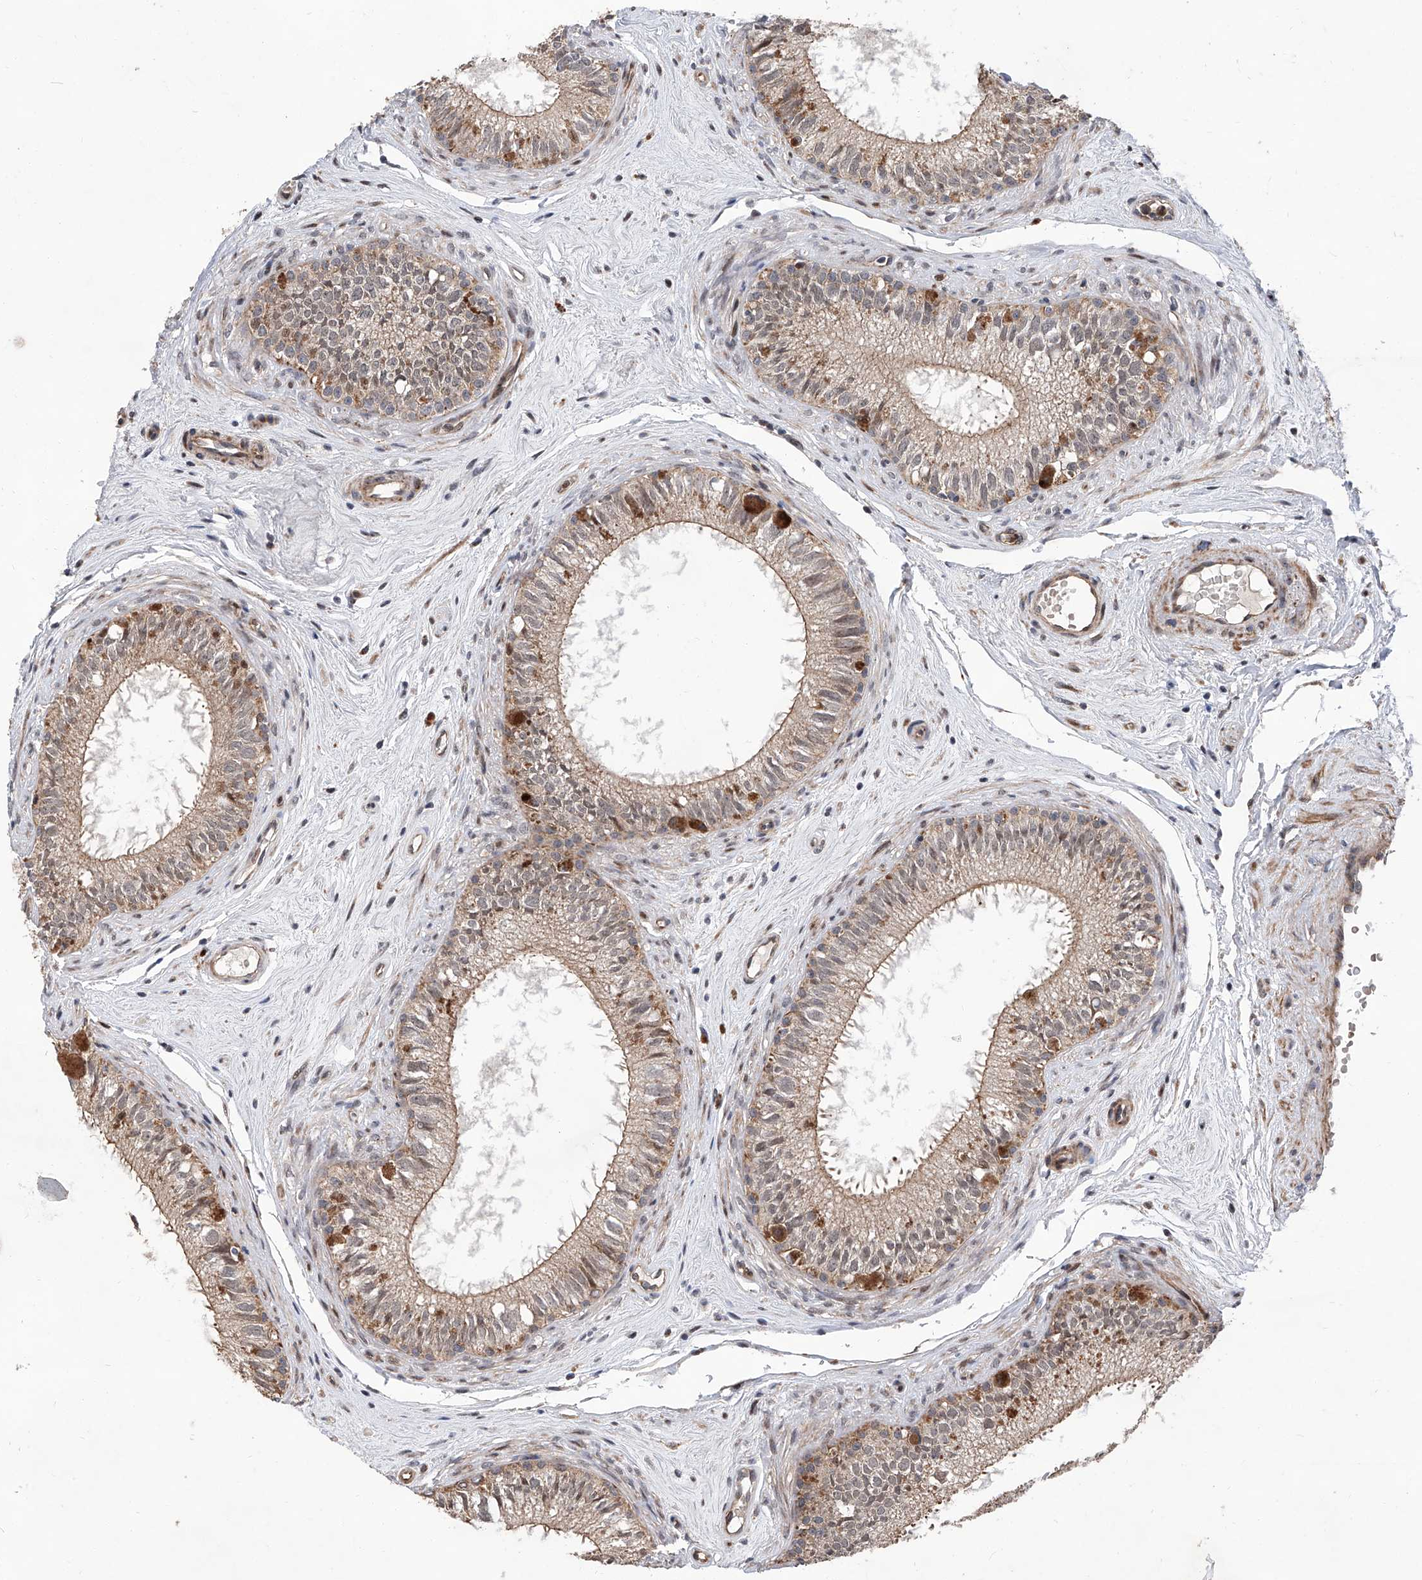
{"staining": {"intensity": "strong", "quantity": "25%-75%", "location": "cytoplasmic/membranous,nuclear"}, "tissue": "epididymis", "cell_type": "Glandular cells", "image_type": "normal", "snomed": [{"axis": "morphology", "description": "Normal tissue, NOS"}, {"axis": "topography", "description": "Epididymis"}], "caption": "A photomicrograph showing strong cytoplasmic/membranous,nuclear expression in approximately 25%-75% of glandular cells in normal epididymis, as visualized by brown immunohistochemical staining.", "gene": "FARP2", "patient": {"sex": "male", "age": 71}}